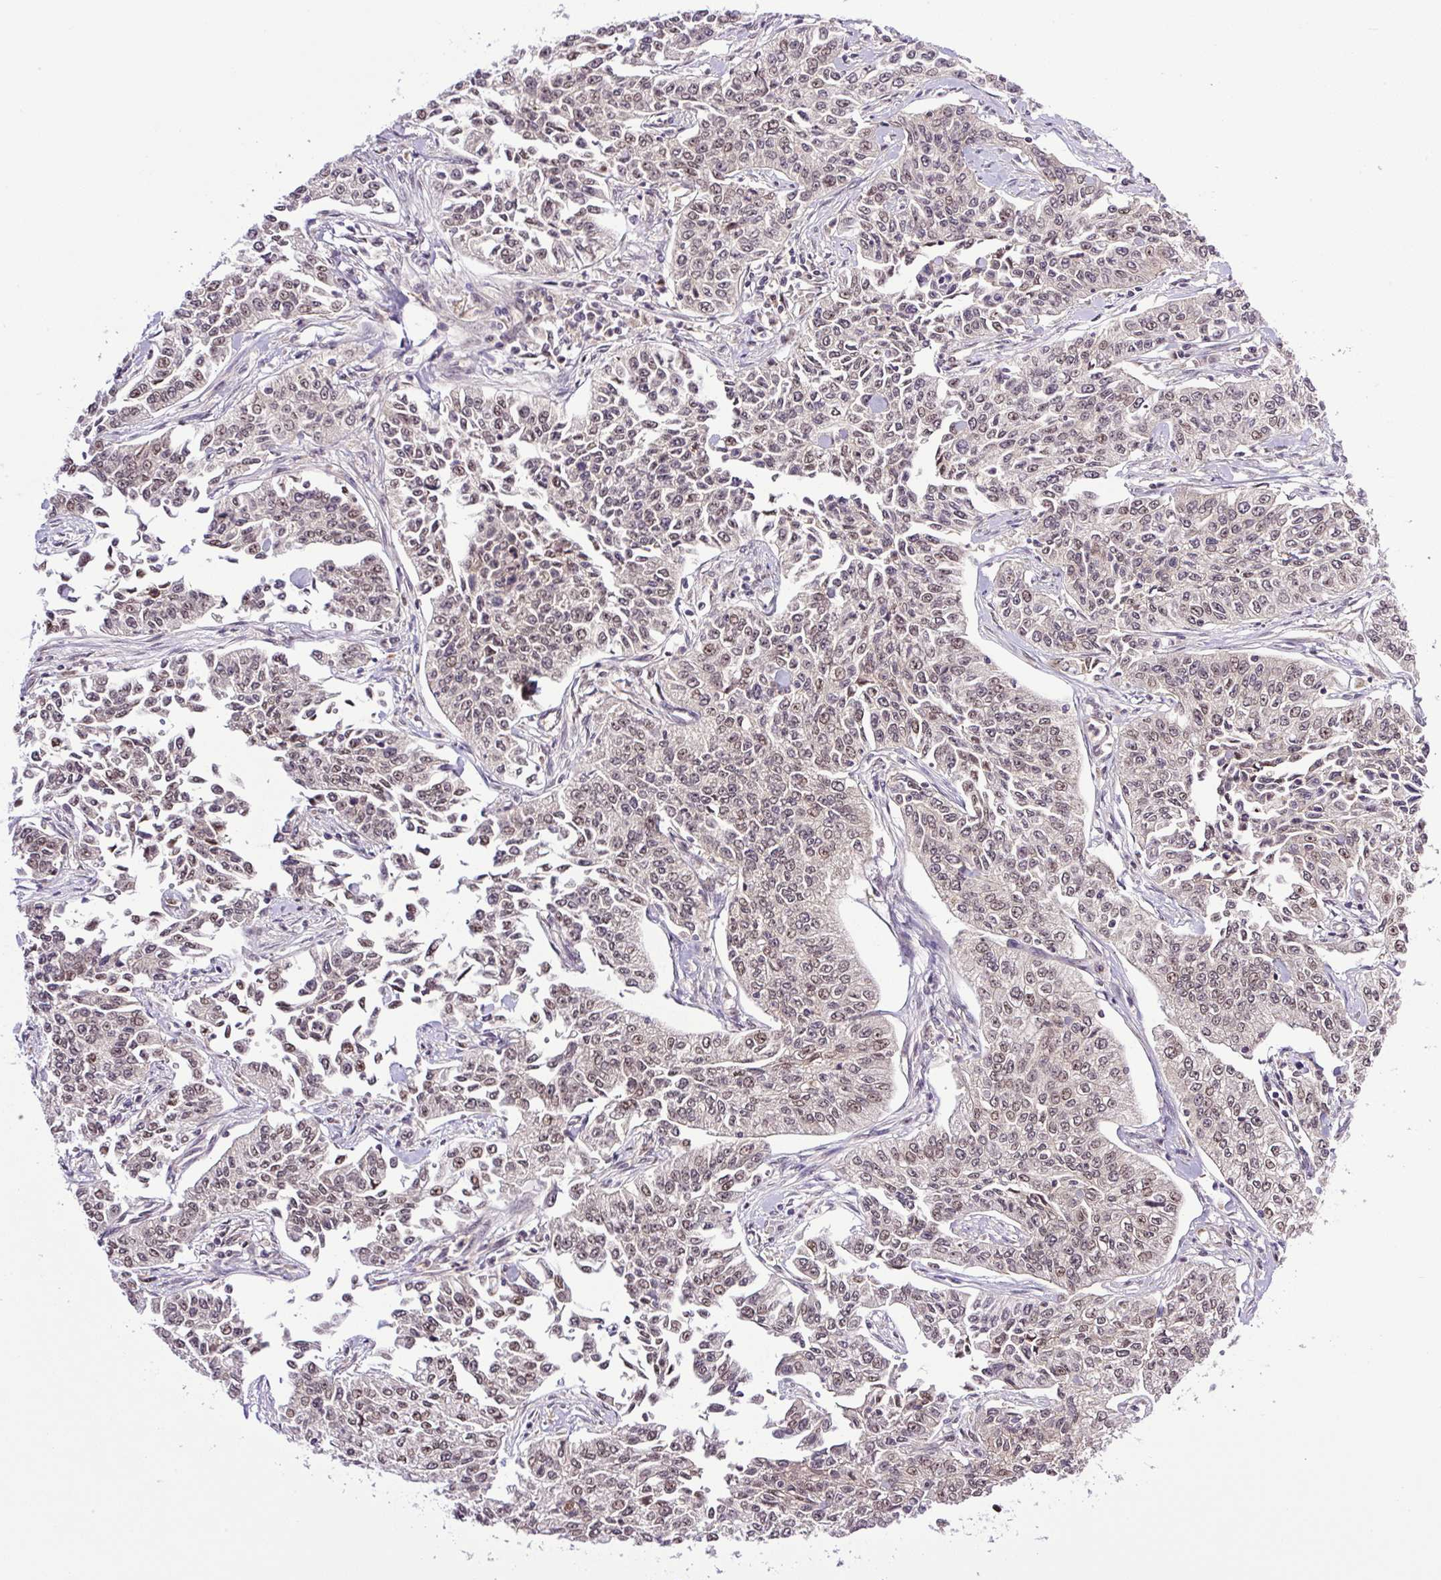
{"staining": {"intensity": "weak", "quantity": "25%-75%", "location": "nuclear"}, "tissue": "cervical cancer", "cell_type": "Tumor cells", "image_type": "cancer", "snomed": [{"axis": "morphology", "description": "Squamous cell carcinoma, NOS"}, {"axis": "topography", "description": "Cervix"}], "caption": "Cervical cancer (squamous cell carcinoma) stained with a protein marker reveals weak staining in tumor cells.", "gene": "SGTA", "patient": {"sex": "female", "age": 35}}